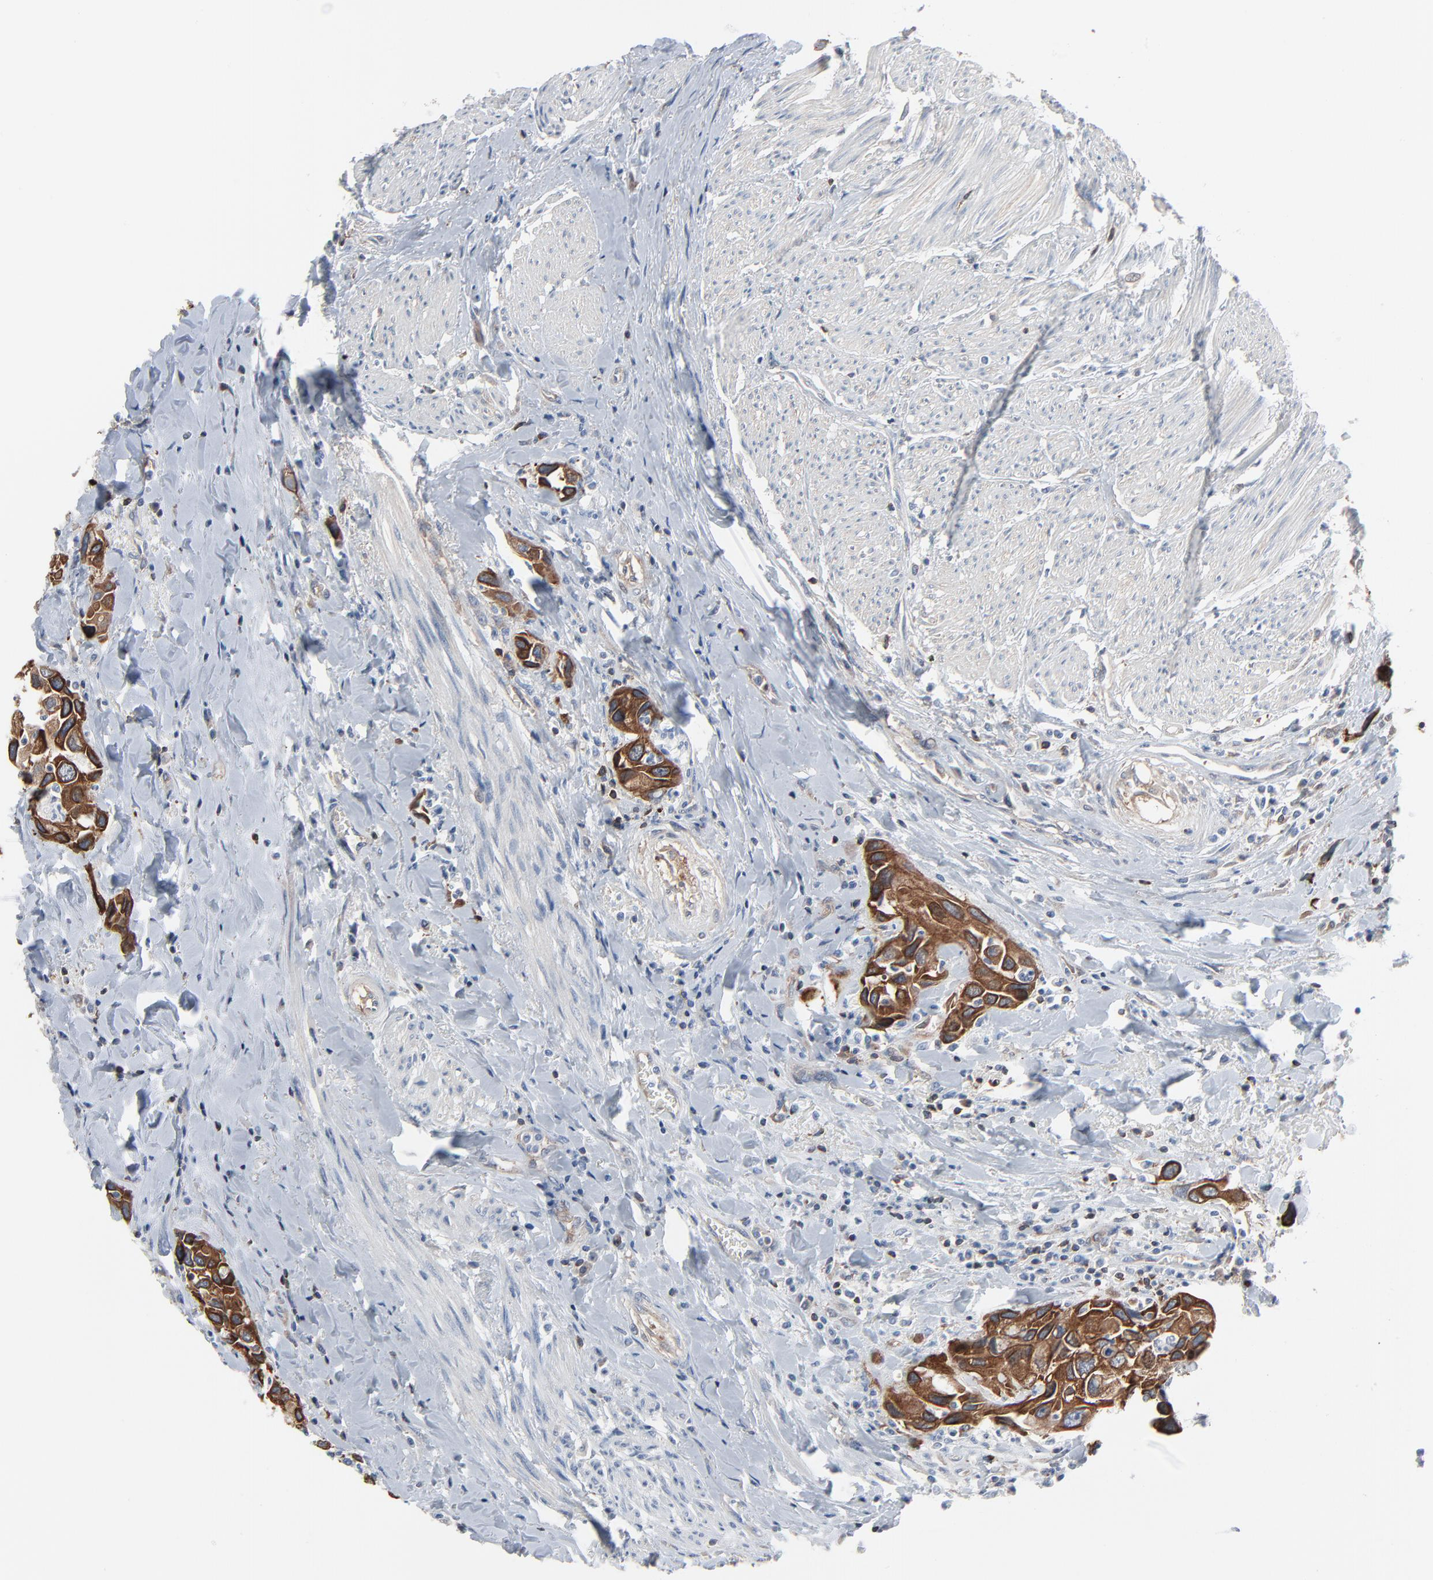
{"staining": {"intensity": "strong", "quantity": ">75%", "location": "cytoplasmic/membranous"}, "tissue": "urothelial cancer", "cell_type": "Tumor cells", "image_type": "cancer", "snomed": [{"axis": "morphology", "description": "Urothelial carcinoma, High grade"}, {"axis": "topography", "description": "Urinary bladder"}], "caption": "This histopathology image demonstrates immunohistochemistry (IHC) staining of human urothelial carcinoma (high-grade), with high strong cytoplasmic/membranous positivity in about >75% of tumor cells.", "gene": "OPTN", "patient": {"sex": "male", "age": 66}}